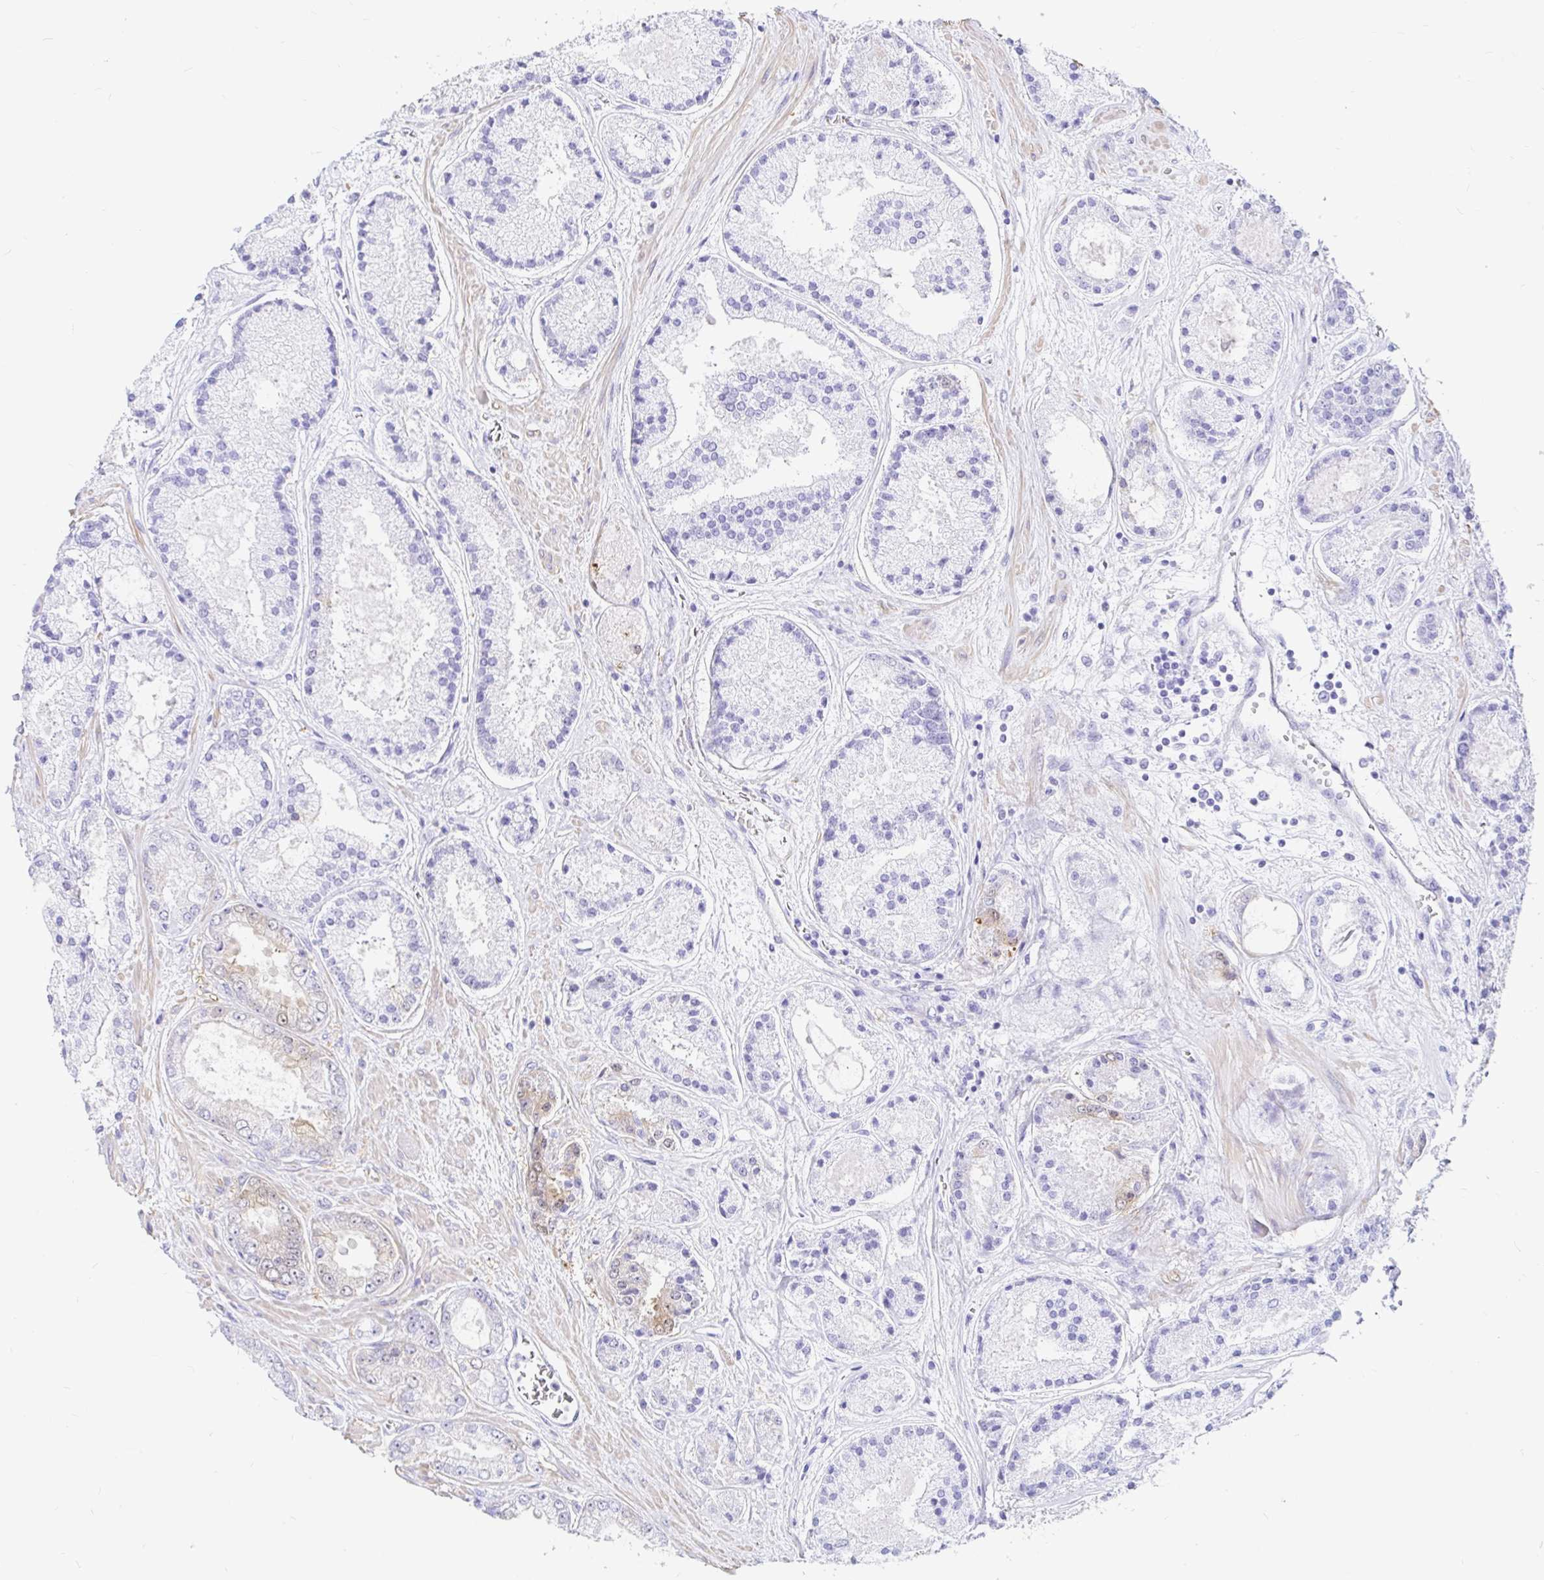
{"staining": {"intensity": "negative", "quantity": "none", "location": "none"}, "tissue": "prostate cancer", "cell_type": "Tumor cells", "image_type": "cancer", "snomed": [{"axis": "morphology", "description": "Adenocarcinoma, High grade"}, {"axis": "topography", "description": "Prostate"}], "caption": "Tumor cells are negative for brown protein staining in prostate cancer. (Stains: DAB immunohistochemistry (IHC) with hematoxylin counter stain, Microscopy: brightfield microscopy at high magnification).", "gene": "PPP1R1B", "patient": {"sex": "male", "age": 67}}